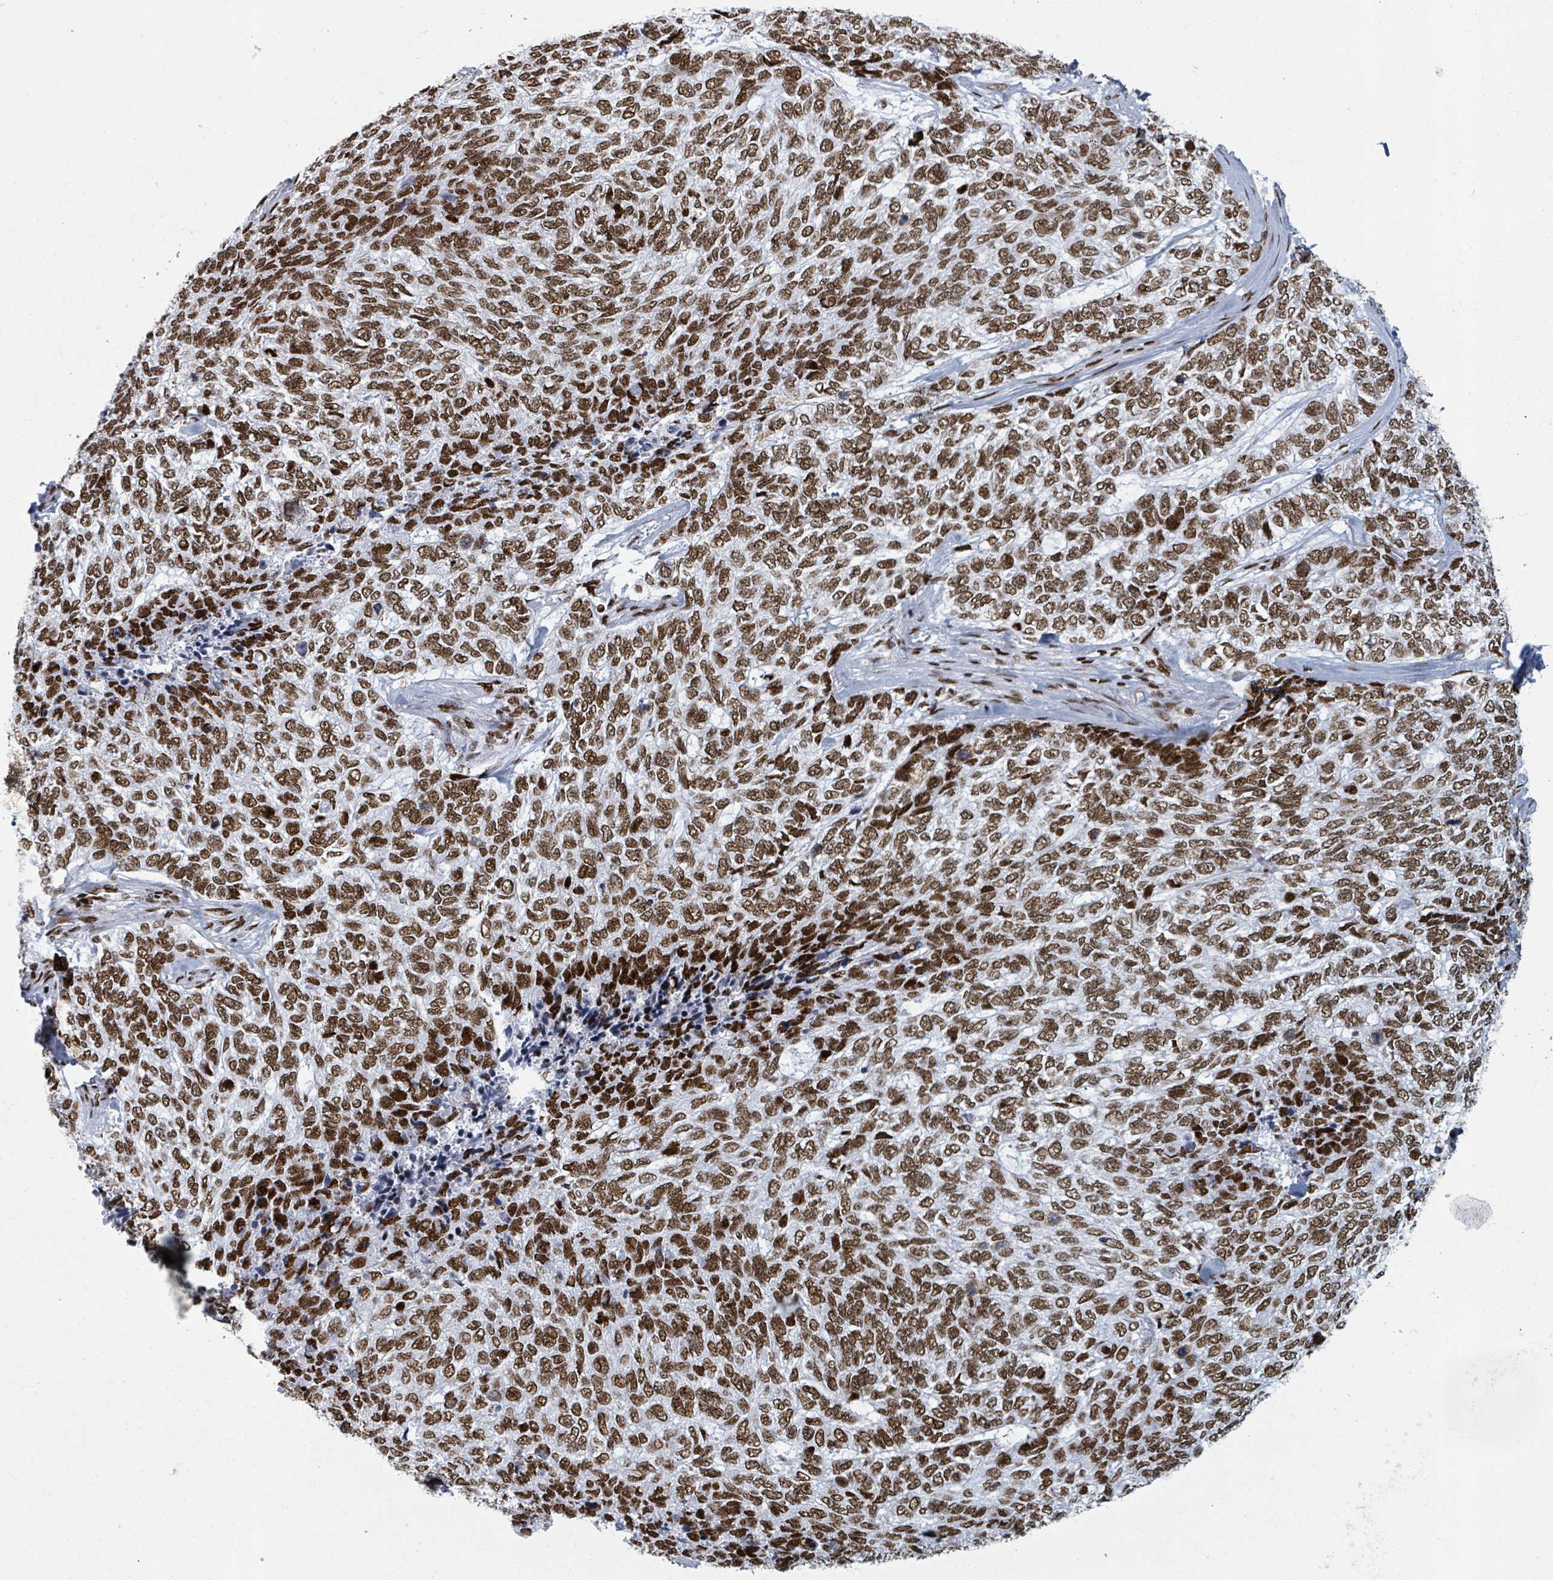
{"staining": {"intensity": "moderate", "quantity": ">75%", "location": "nuclear"}, "tissue": "skin cancer", "cell_type": "Tumor cells", "image_type": "cancer", "snomed": [{"axis": "morphology", "description": "Basal cell carcinoma"}, {"axis": "topography", "description": "Skin"}], "caption": "Immunohistochemical staining of human skin basal cell carcinoma shows medium levels of moderate nuclear expression in about >75% of tumor cells.", "gene": "DHX16", "patient": {"sex": "female", "age": 65}}